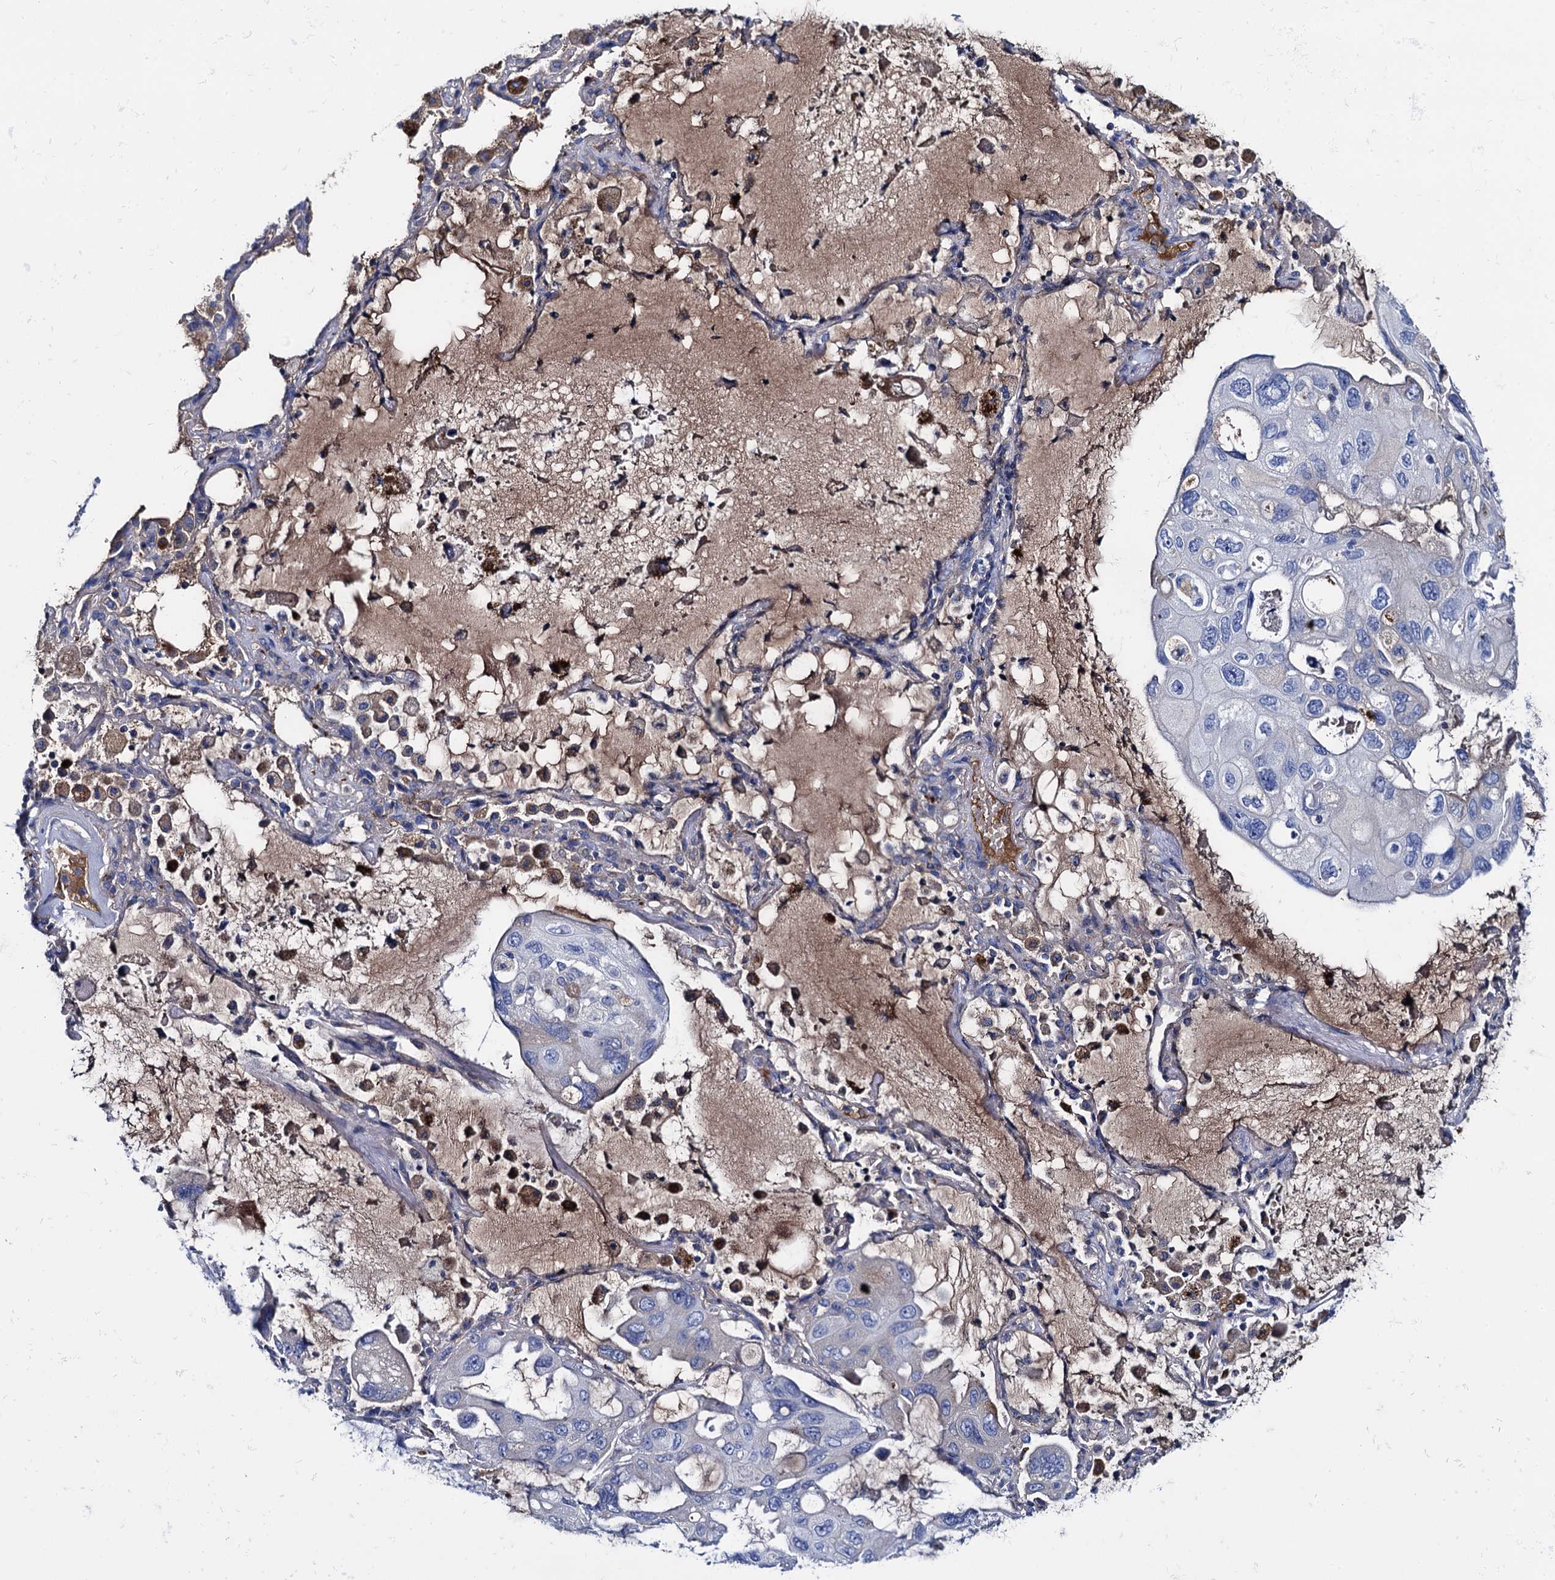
{"staining": {"intensity": "negative", "quantity": "none", "location": "none"}, "tissue": "lung cancer", "cell_type": "Tumor cells", "image_type": "cancer", "snomed": [{"axis": "morphology", "description": "Squamous cell carcinoma, NOS"}, {"axis": "topography", "description": "Lung"}], "caption": "Protein analysis of squamous cell carcinoma (lung) shows no significant staining in tumor cells.", "gene": "APOD", "patient": {"sex": "female", "age": 73}}